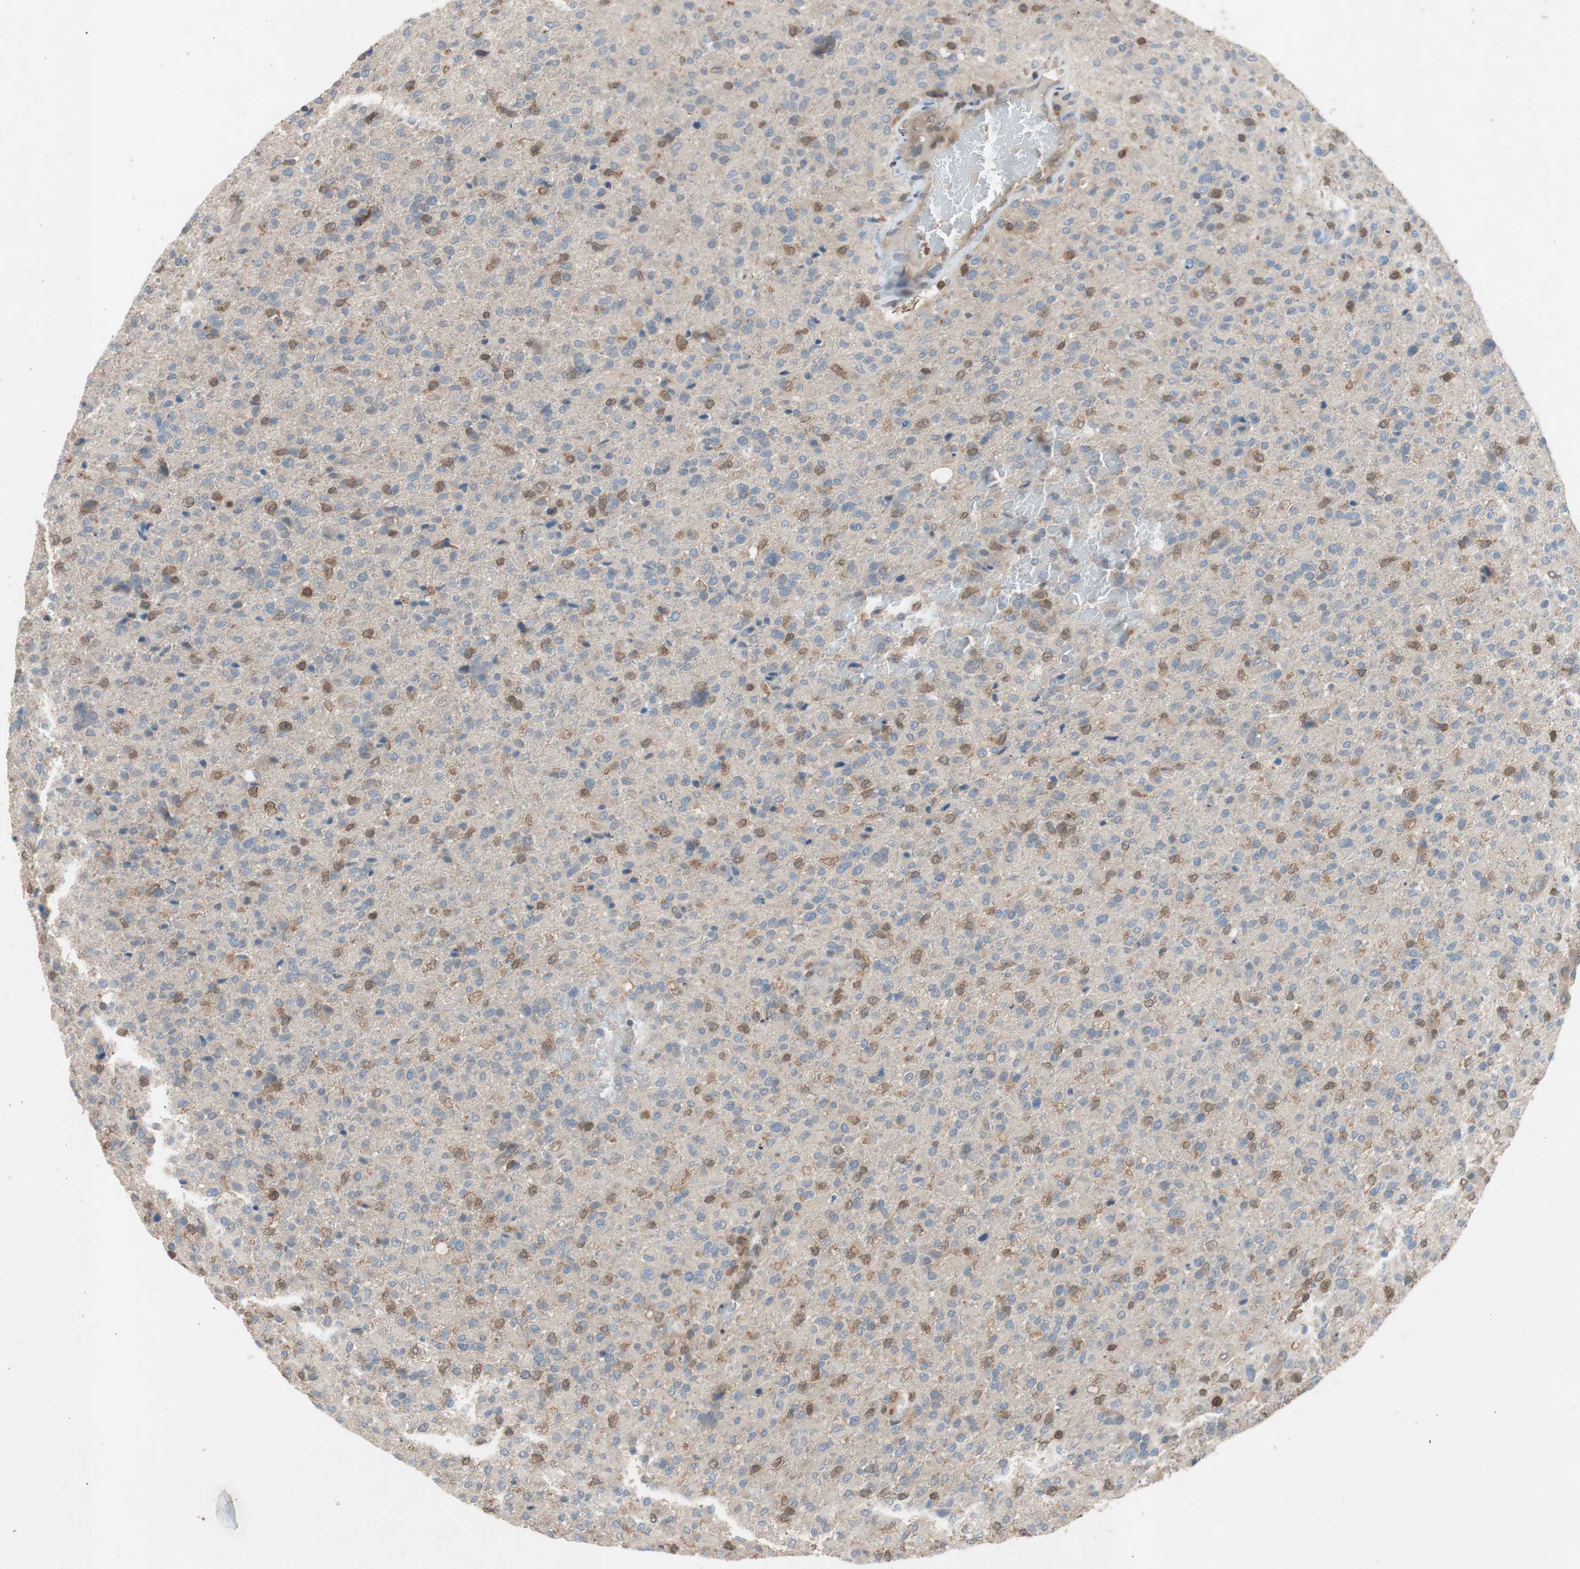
{"staining": {"intensity": "moderate", "quantity": "<25%", "location": "cytoplasmic/membranous,nuclear"}, "tissue": "glioma", "cell_type": "Tumor cells", "image_type": "cancer", "snomed": [{"axis": "morphology", "description": "Glioma, malignant, High grade"}, {"axis": "topography", "description": "Brain"}], "caption": "Malignant glioma (high-grade) stained with IHC shows moderate cytoplasmic/membranous and nuclear staining in about <25% of tumor cells.", "gene": "GALT", "patient": {"sex": "male", "age": 71}}